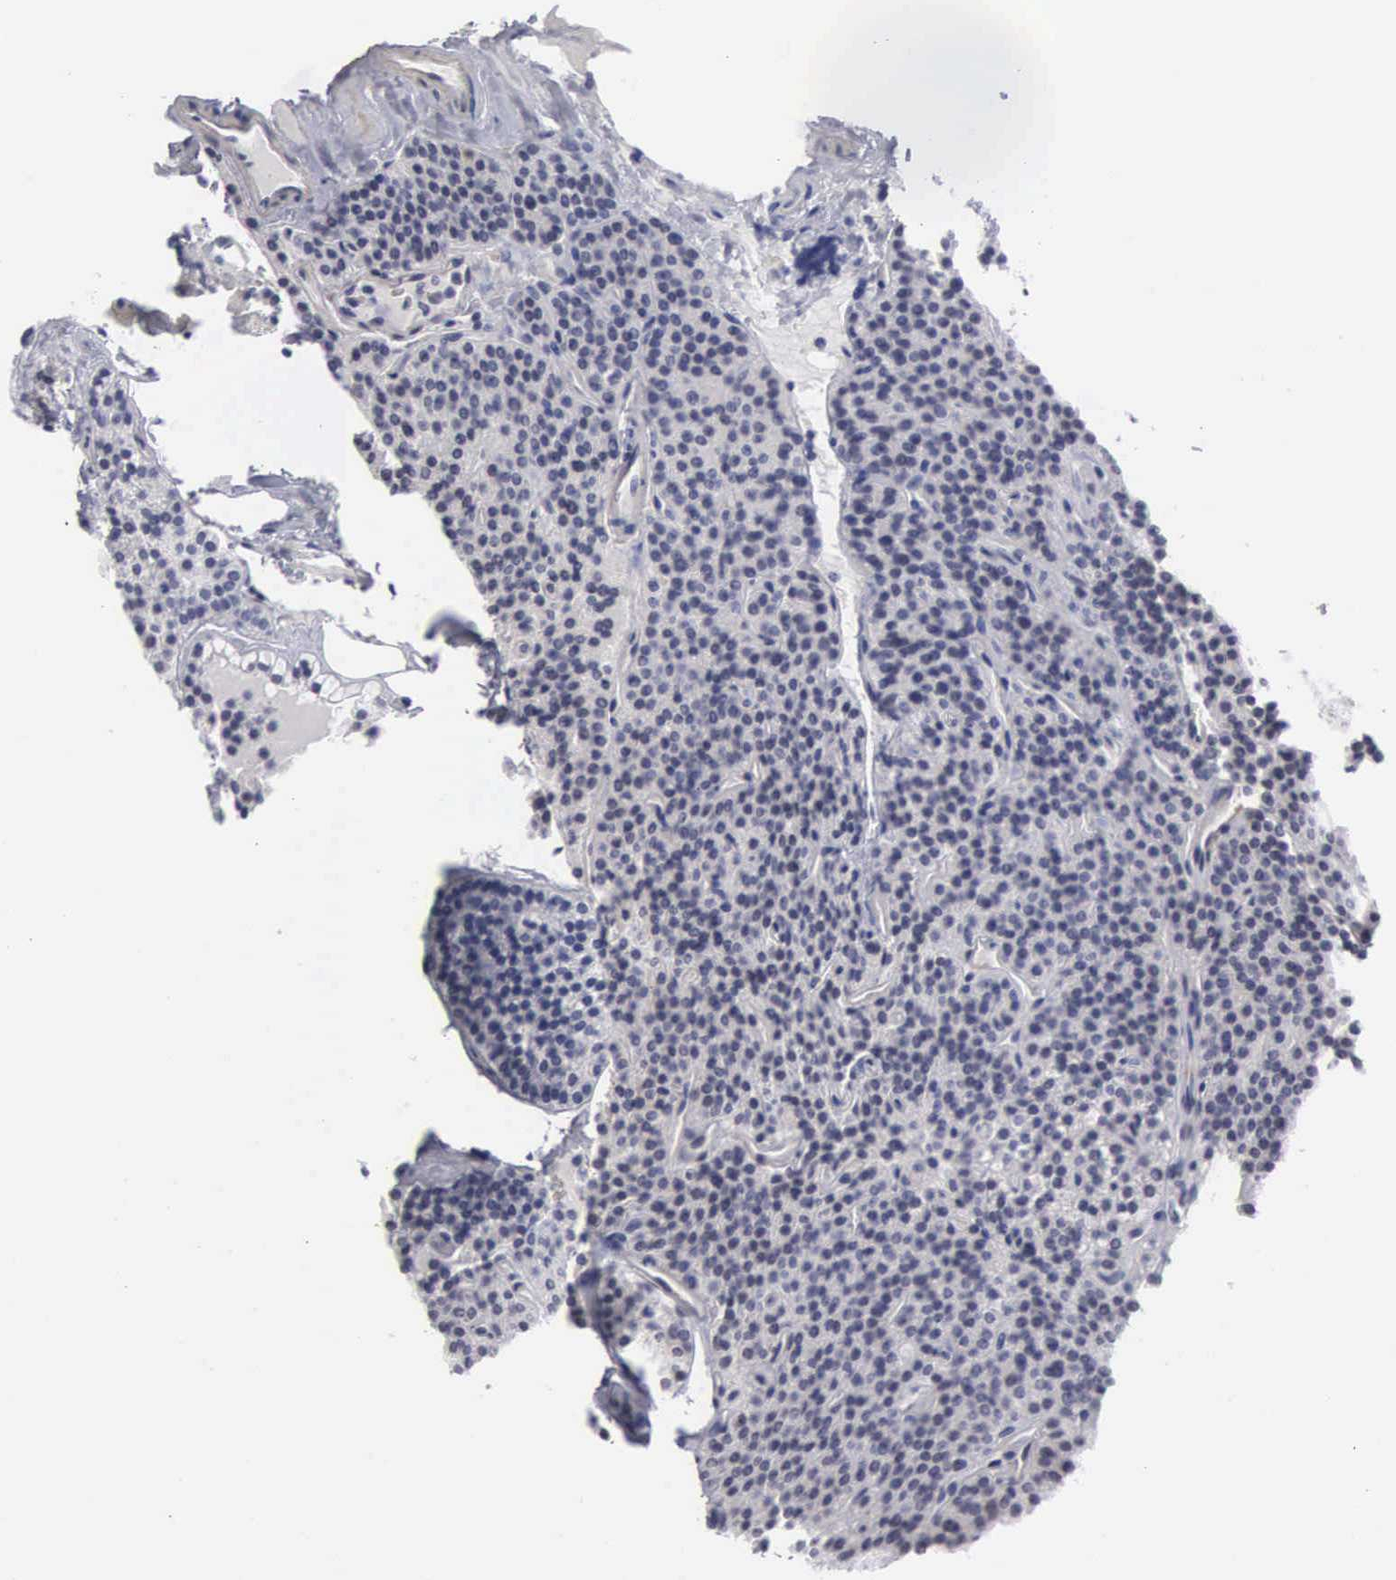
{"staining": {"intensity": "negative", "quantity": "none", "location": "none"}, "tissue": "parathyroid gland", "cell_type": "Glandular cells", "image_type": "normal", "snomed": [{"axis": "morphology", "description": "Normal tissue, NOS"}, {"axis": "topography", "description": "Parathyroid gland"}], "caption": "DAB (3,3'-diaminobenzidine) immunohistochemical staining of normal human parathyroid gland exhibits no significant staining in glandular cells.", "gene": "NGDN", "patient": {"sex": "female", "age": 29}}